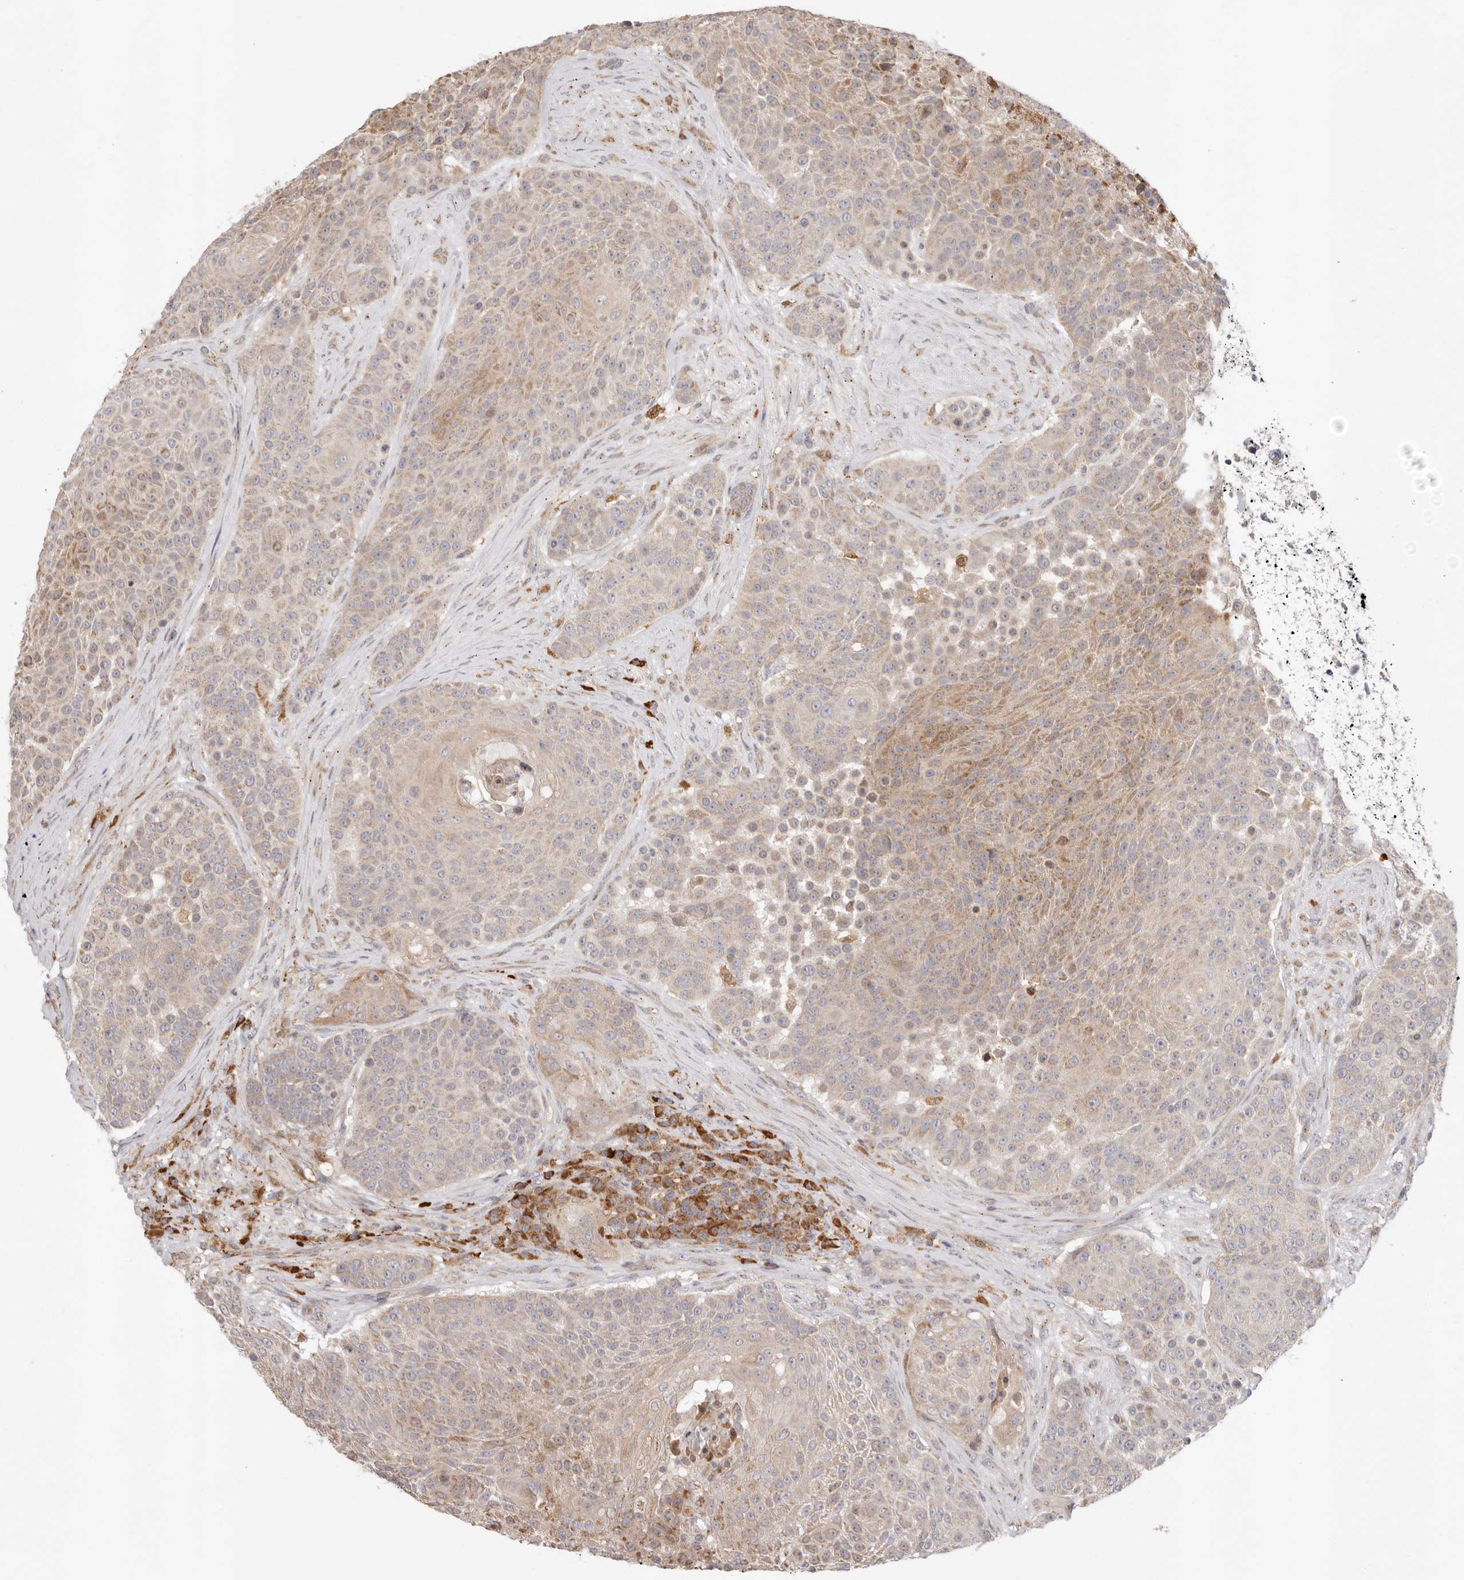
{"staining": {"intensity": "moderate", "quantity": "25%-75%", "location": "cytoplasmic/membranous"}, "tissue": "urothelial cancer", "cell_type": "Tumor cells", "image_type": "cancer", "snomed": [{"axis": "morphology", "description": "Urothelial carcinoma, High grade"}, {"axis": "topography", "description": "Urinary bladder"}], "caption": "Immunohistochemistry (IHC) of human urothelial cancer shows medium levels of moderate cytoplasmic/membranous positivity in about 25%-75% of tumor cells.", "gene": "USH1C", "patient": {"sex": "female", "age": 63}}